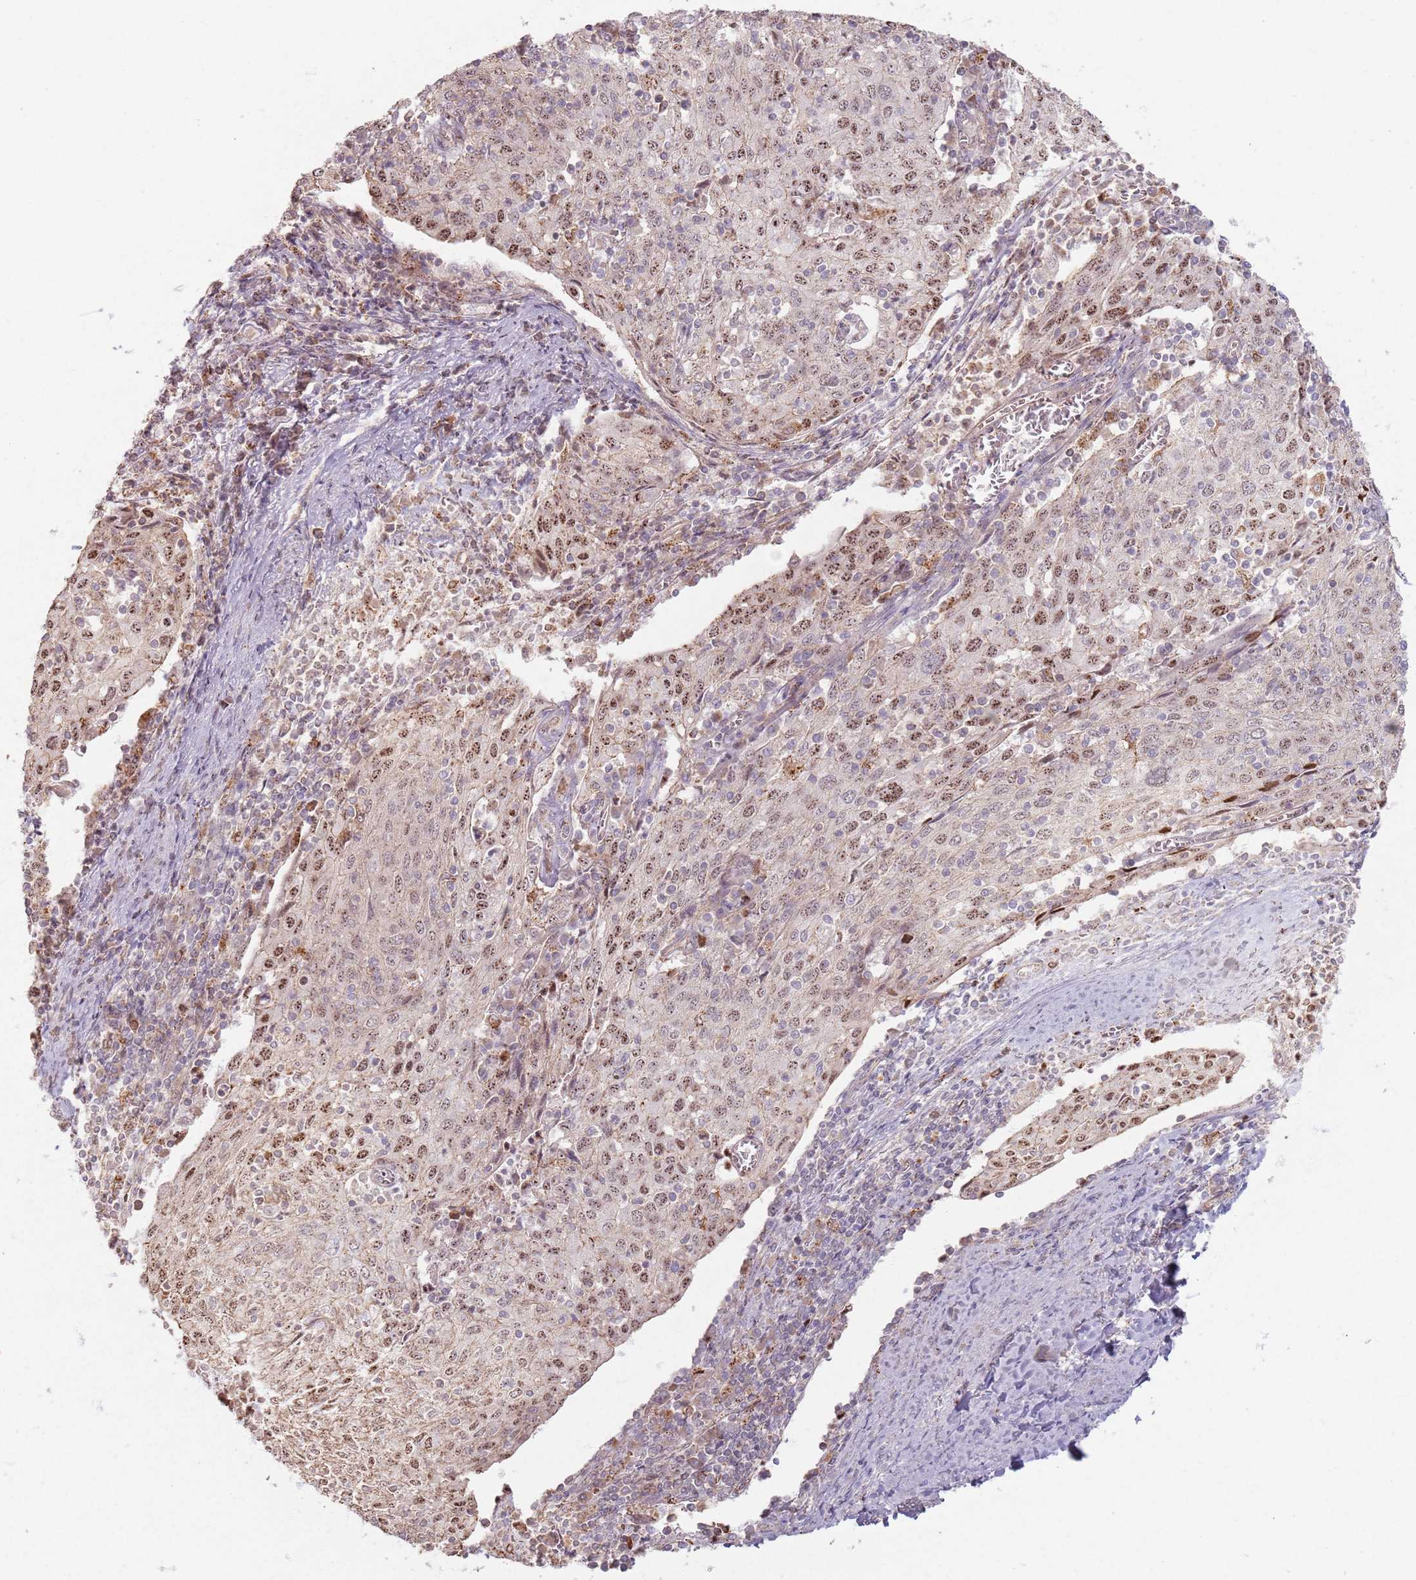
{"staining": {"intensity": "moderate", "quantity": "<25%", "location": "nuclear"}, "tissue": "cervical cancer", "cell_type": "Tumor cells", "image_type": "cancer", "snomed": [{"axis": "morphology", "description": "Squamous cell carcinoma, NOS"}, {"axis": "topography", "description": "Cervix"}], "caption": "The image displays staining of cervical squamous cell carcinoma, revealing moderate nuclear protein staining (brown color) within tumor cells.", "gene": "KCNA5", "patient": {"sex": "female", "age": 52}}